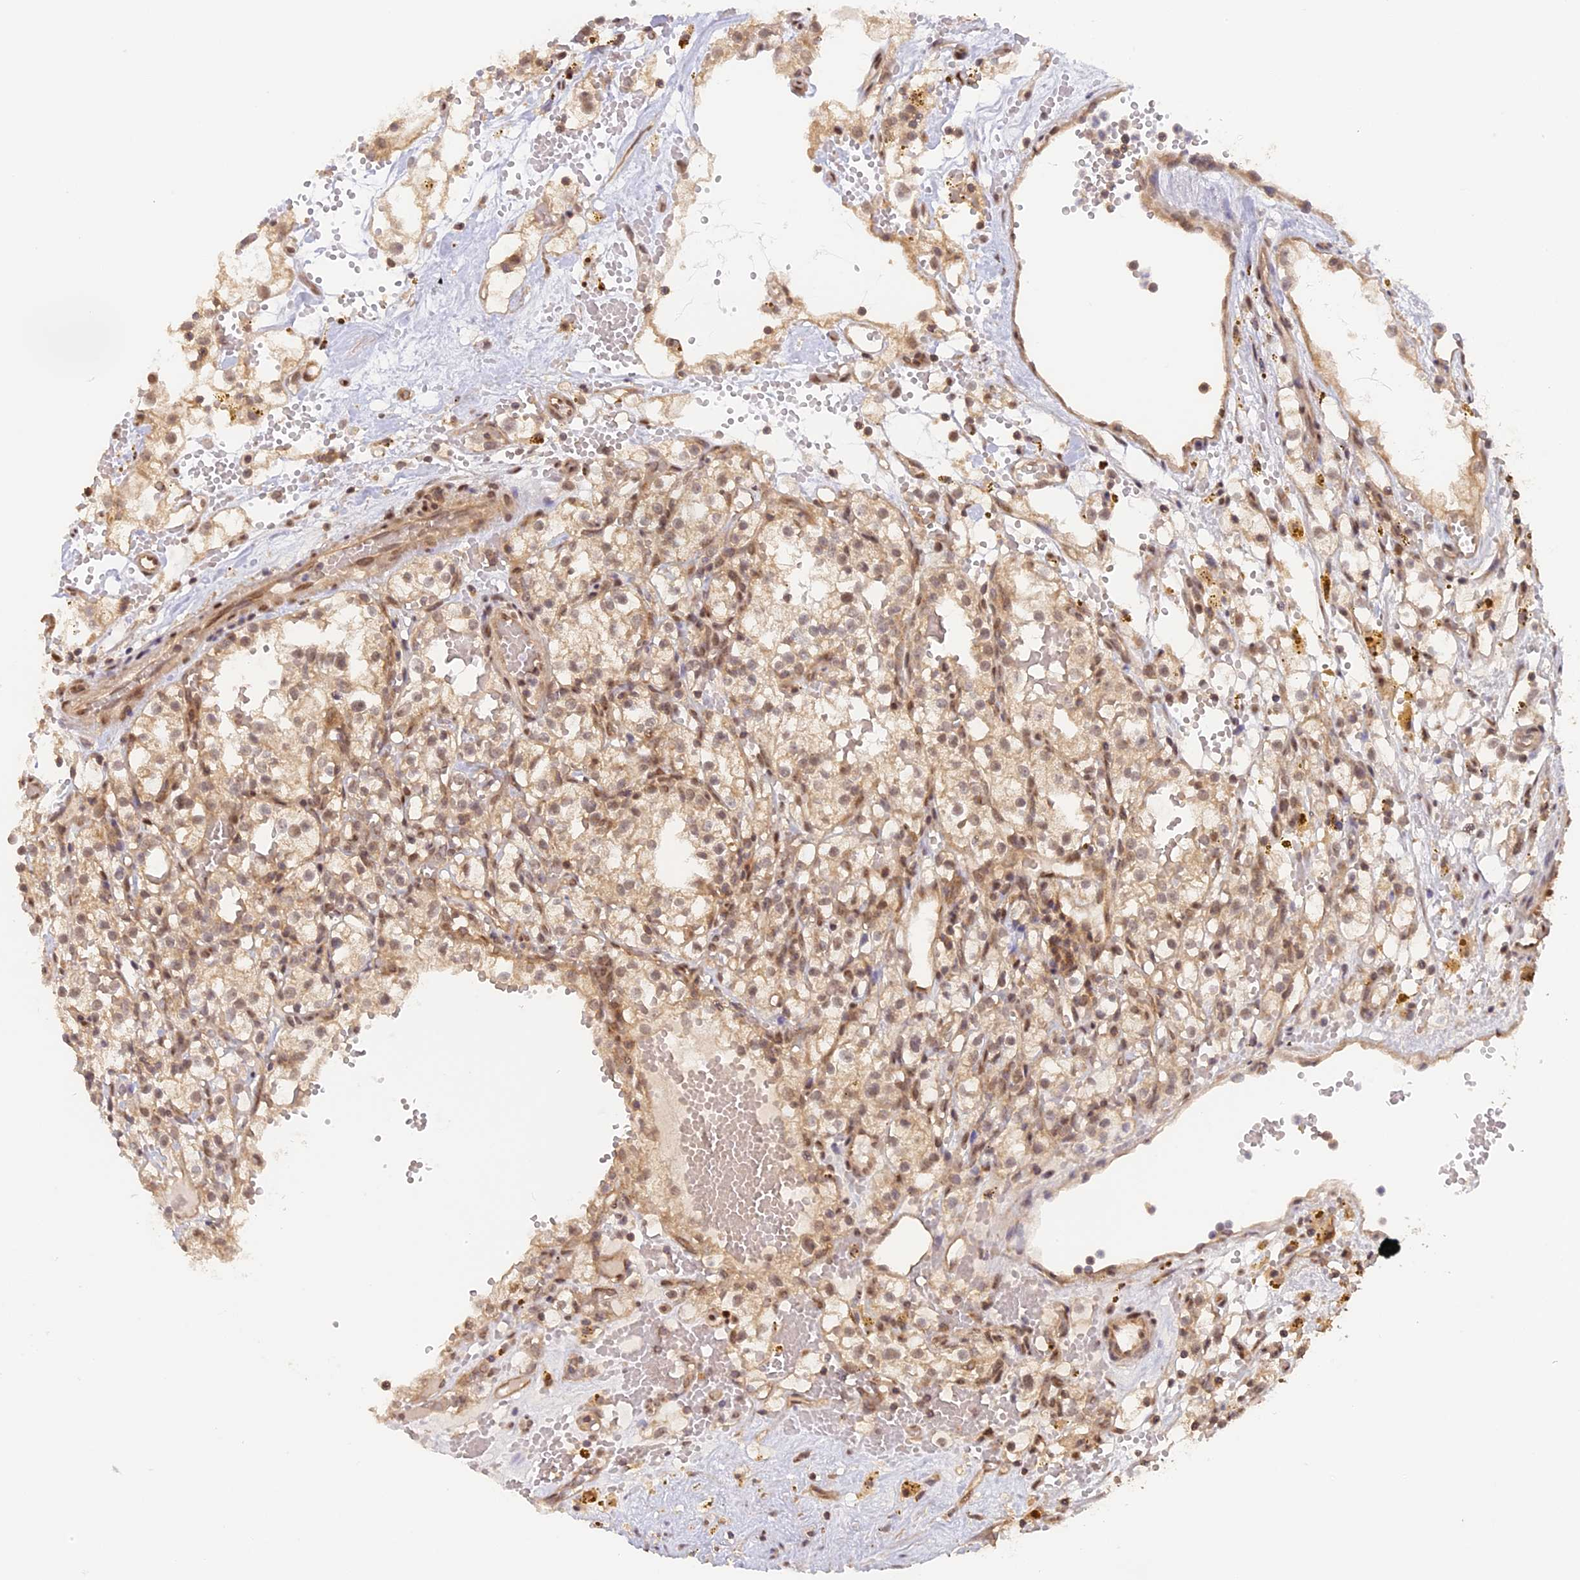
{"staining": {"intensity": "moderate", "quantity": ">75%", "location": "cytoplasmic/membranous,nuclear"}, "tissue": "renal cancer", "cell_type": "Tumor cells", "image_type": "cancer", "snomed": [{"axis": "morphology", "description": "Adenocarcinoma, NOS"}, {"axis": "topography", "description": "Kidney"}], "caption": "Approximately >75% of tumor cells in adenocarcinoma (renal) reveal moderate cytoplasmic/membranous and nuclear protein expression as visualized by brown immunohistochemical staining.", "gene": "MYBL2", "patient": {"sex": "male", "age": 56}}